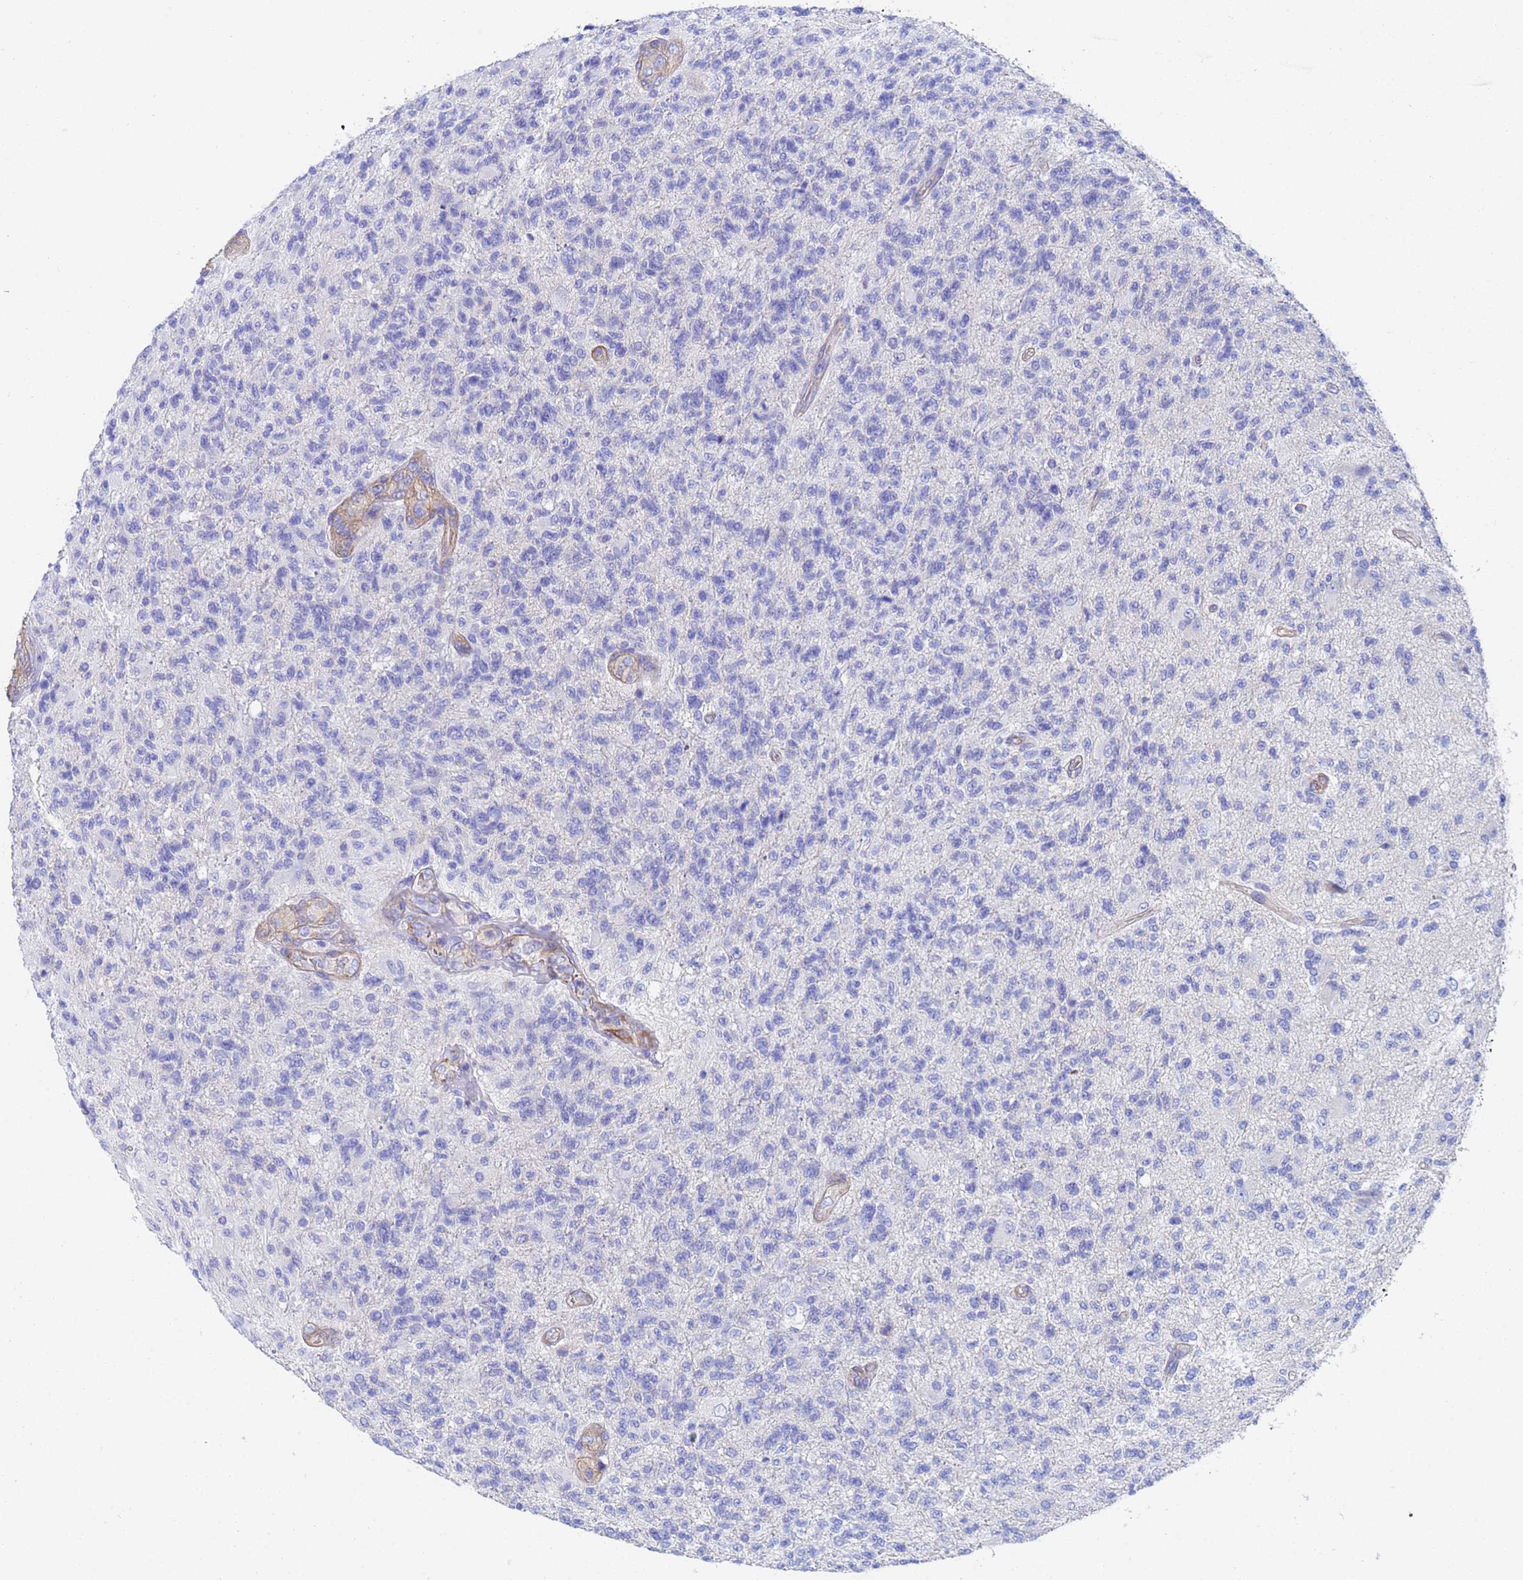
{"staining": {"intensity": "negative", "quantity": "none", "location": "none"}, "tissue": "glioma", "cell_type": "Tumor cells", "image_type": "cancer", "snomed": [{"axis": "morphology", "description": "Glioma, malignant, High grade"}, {"axis": "topography", "description": "Brain"}], "caption": "Immunohistochemistry photomicrograph of neoplastic tissue: malignant high-grade glioma stained with DAB displays no significant protein expression in tumor cells.", "gene": "CST4", "patient": {"sex": "male", "age": 56}}